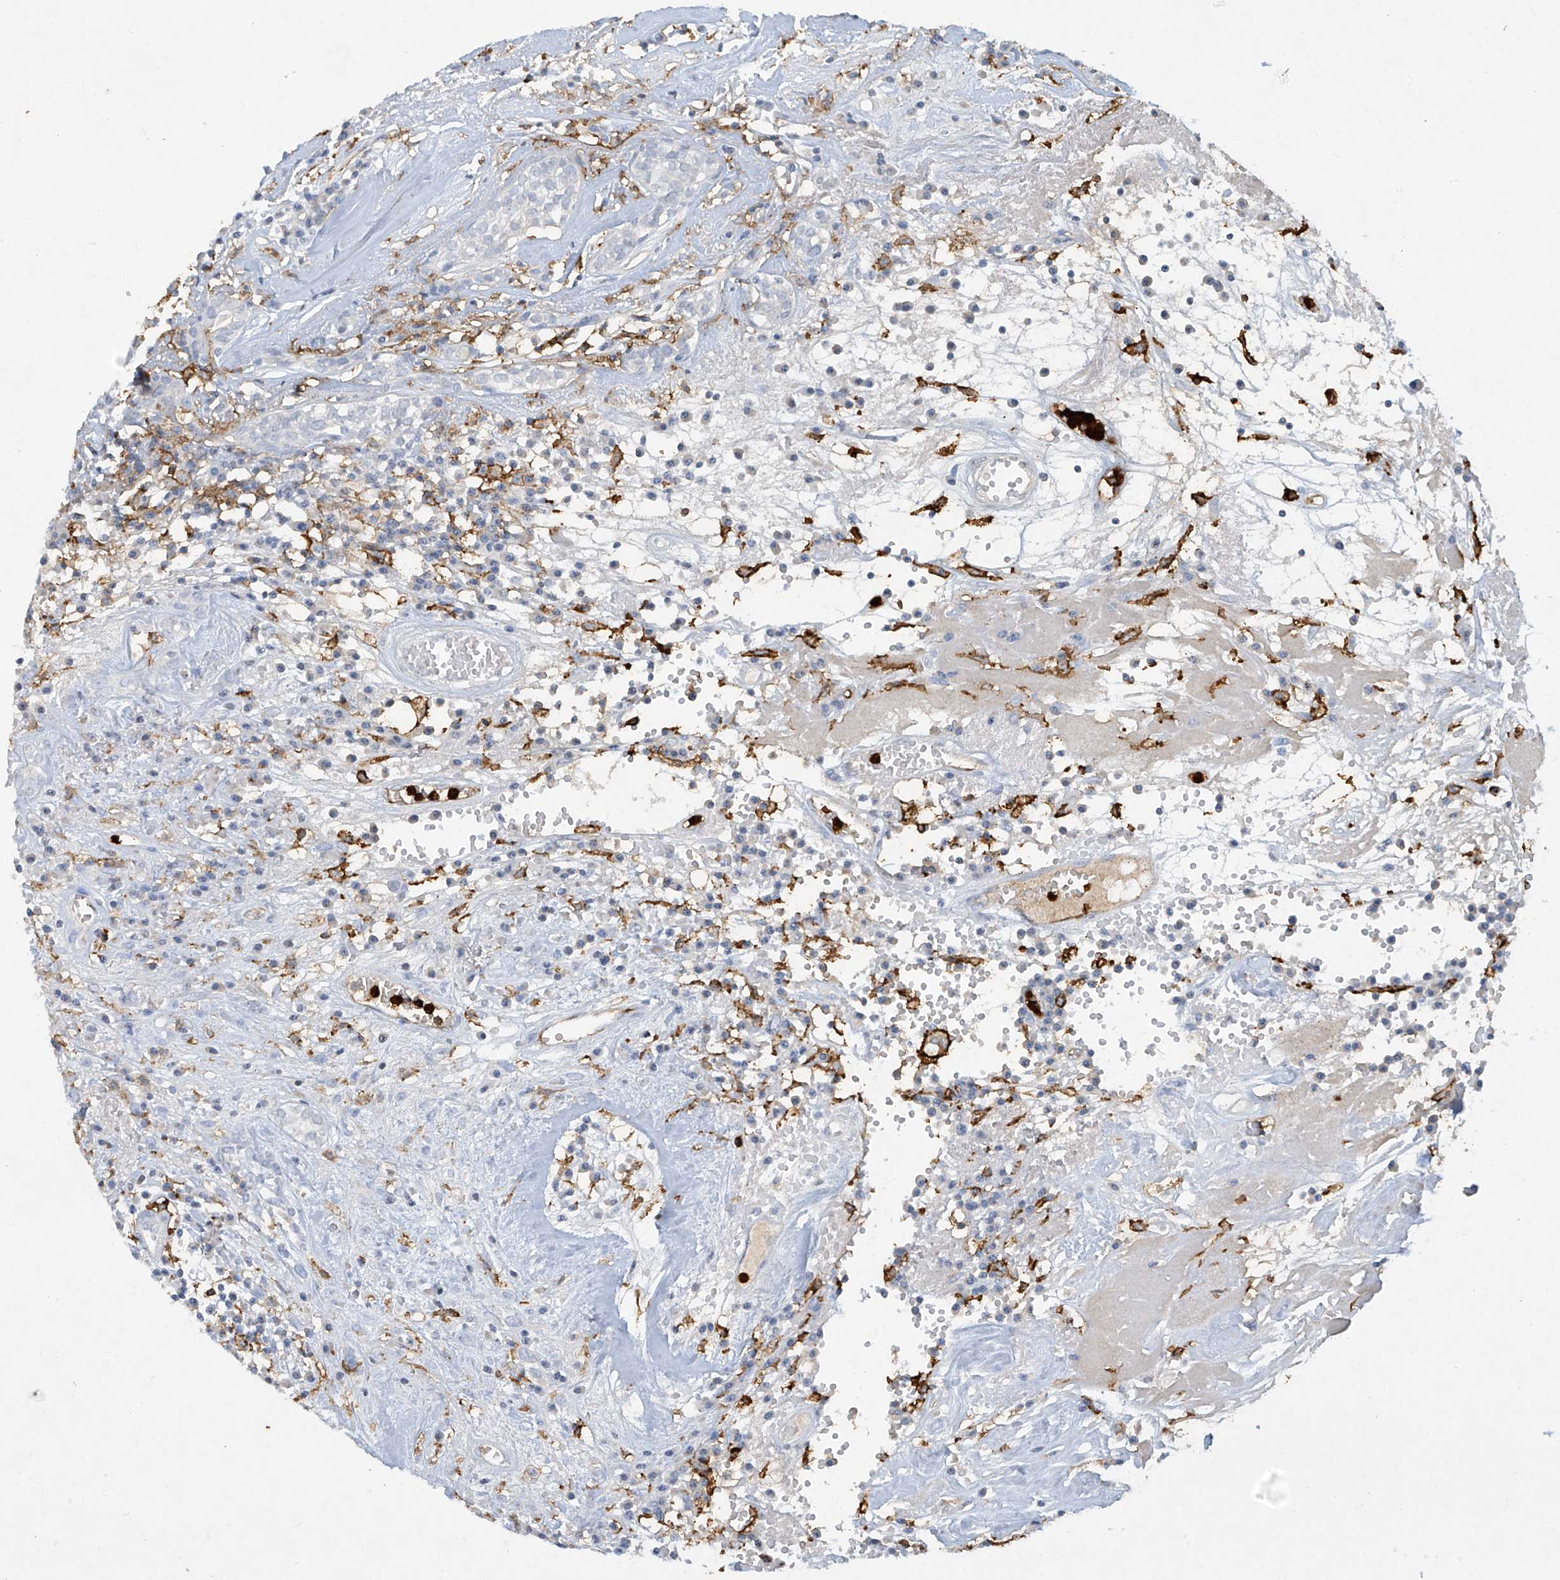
{"staining": {"intensity": "negative", "quantity": "none", "location": "none"}, "tissue": "head and neck cancer", "cell_type": "Tumor cells", "image_type": "cancer", "snomed": [{"axis": "morphology", "description": "Adenocarcinoma, NOS"}, {"axis": "topography", "description": "Salivary gland"}, {"axis": "topography", "description": "Head-Neck"}], "caption": "DAB immunohistochemical staining of human head and neck cancer shows no significant positivity in tumor cells. Nuclei are stained in blue.", "gene": "FCGR3A", "patient": {"sex": "female", "age": 65}}